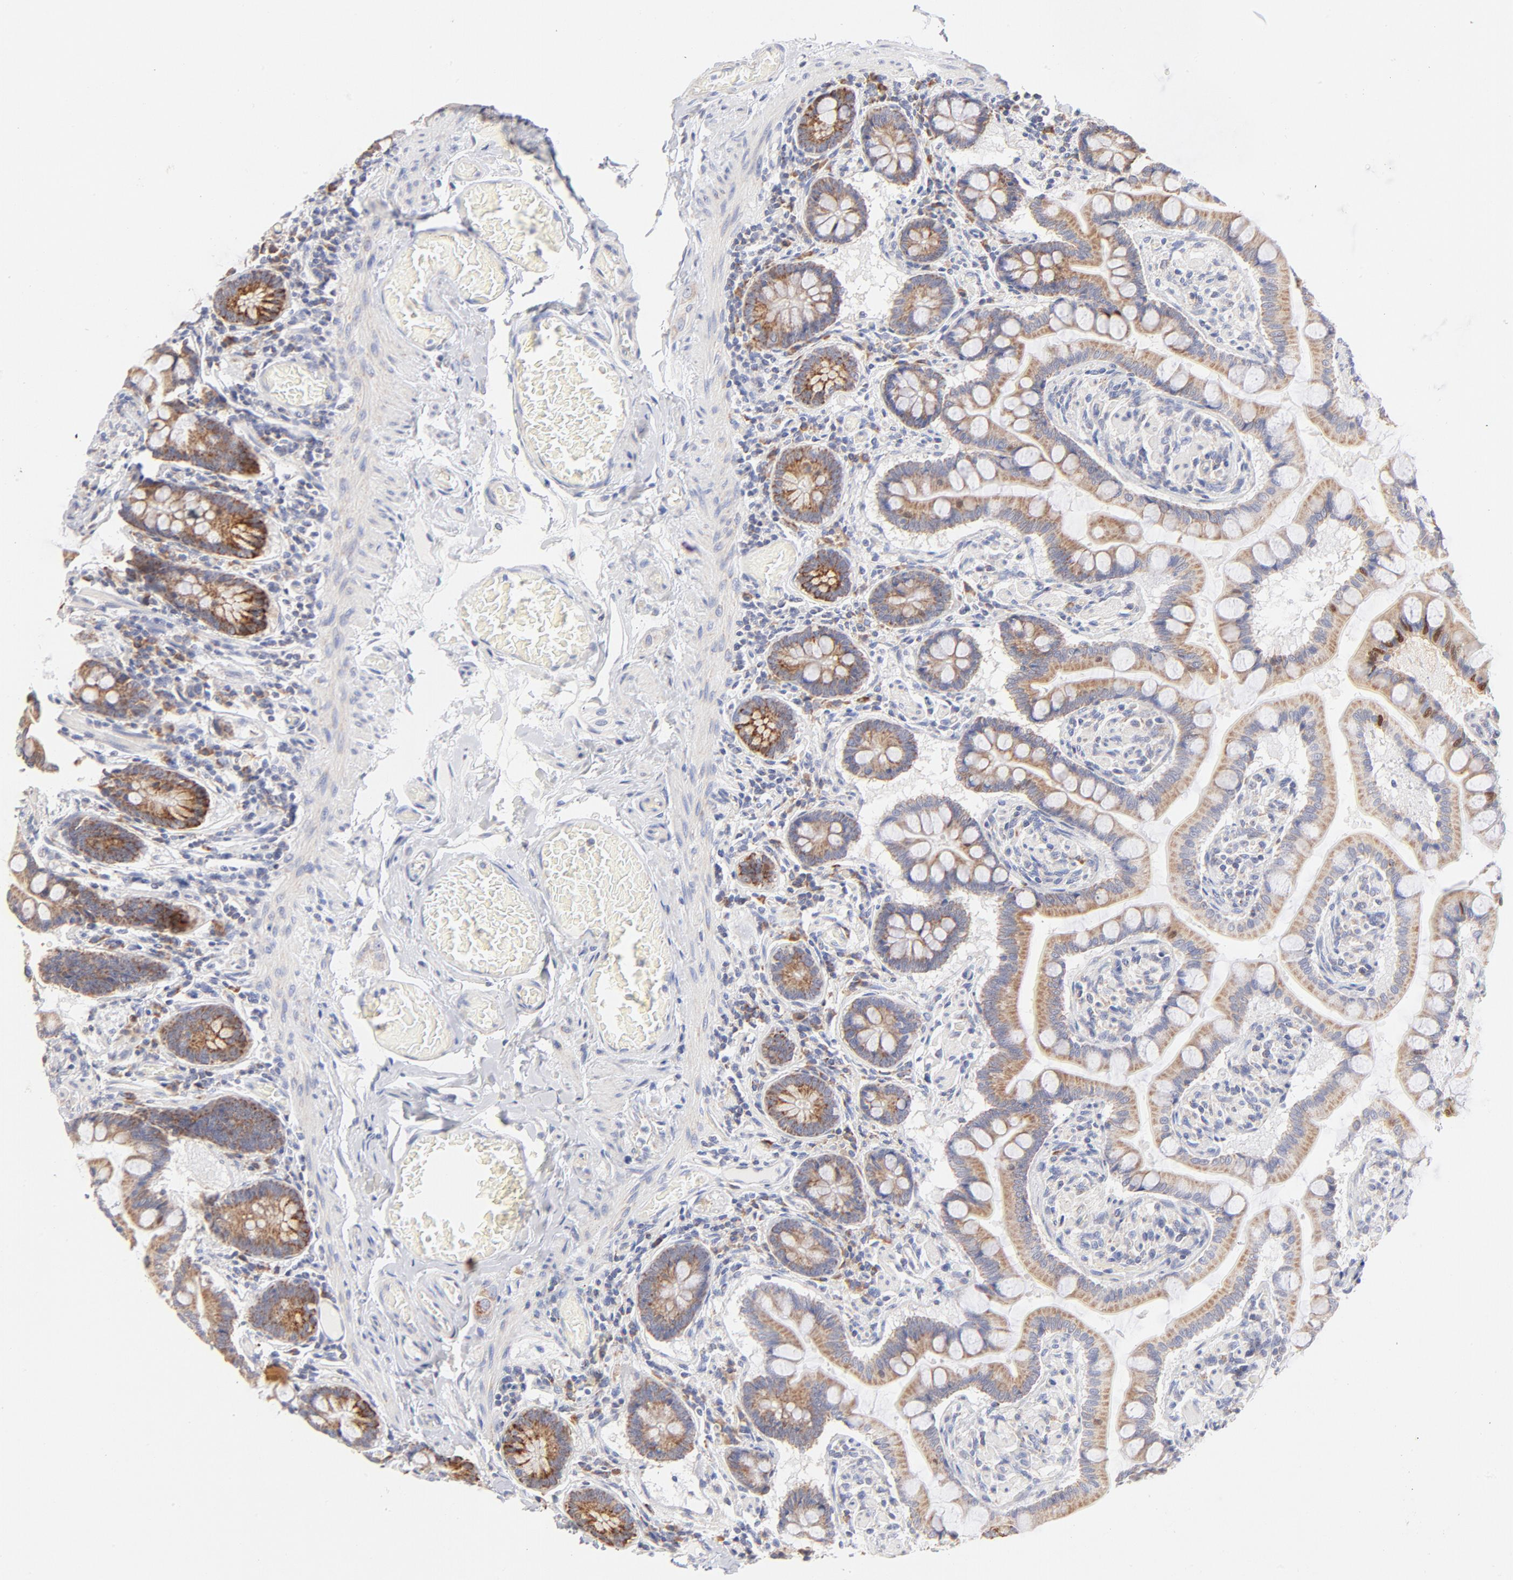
{"staining": {"intensity": "weak", "quantity": "25%-75%", "location": "cytoplasmic/membranous"}, "tissue": "small intestine", "cell_type": "Glandular cells", "image_type": "normal", "snomed": [{"axis": "morphology", "description": "Normal tissue, NOS"}, {"axis": "topography", "description": "Small intestine"}], "caption": "Immunohistochemistry (IHC) (DAB) staining of unremarkable small intestine reveals weak cytoplasmic/membranous protein expression in about 25%-75% of glandular cells.", "gene": "TIMM8A", "patient": {"sex": "male", "age": 41}}